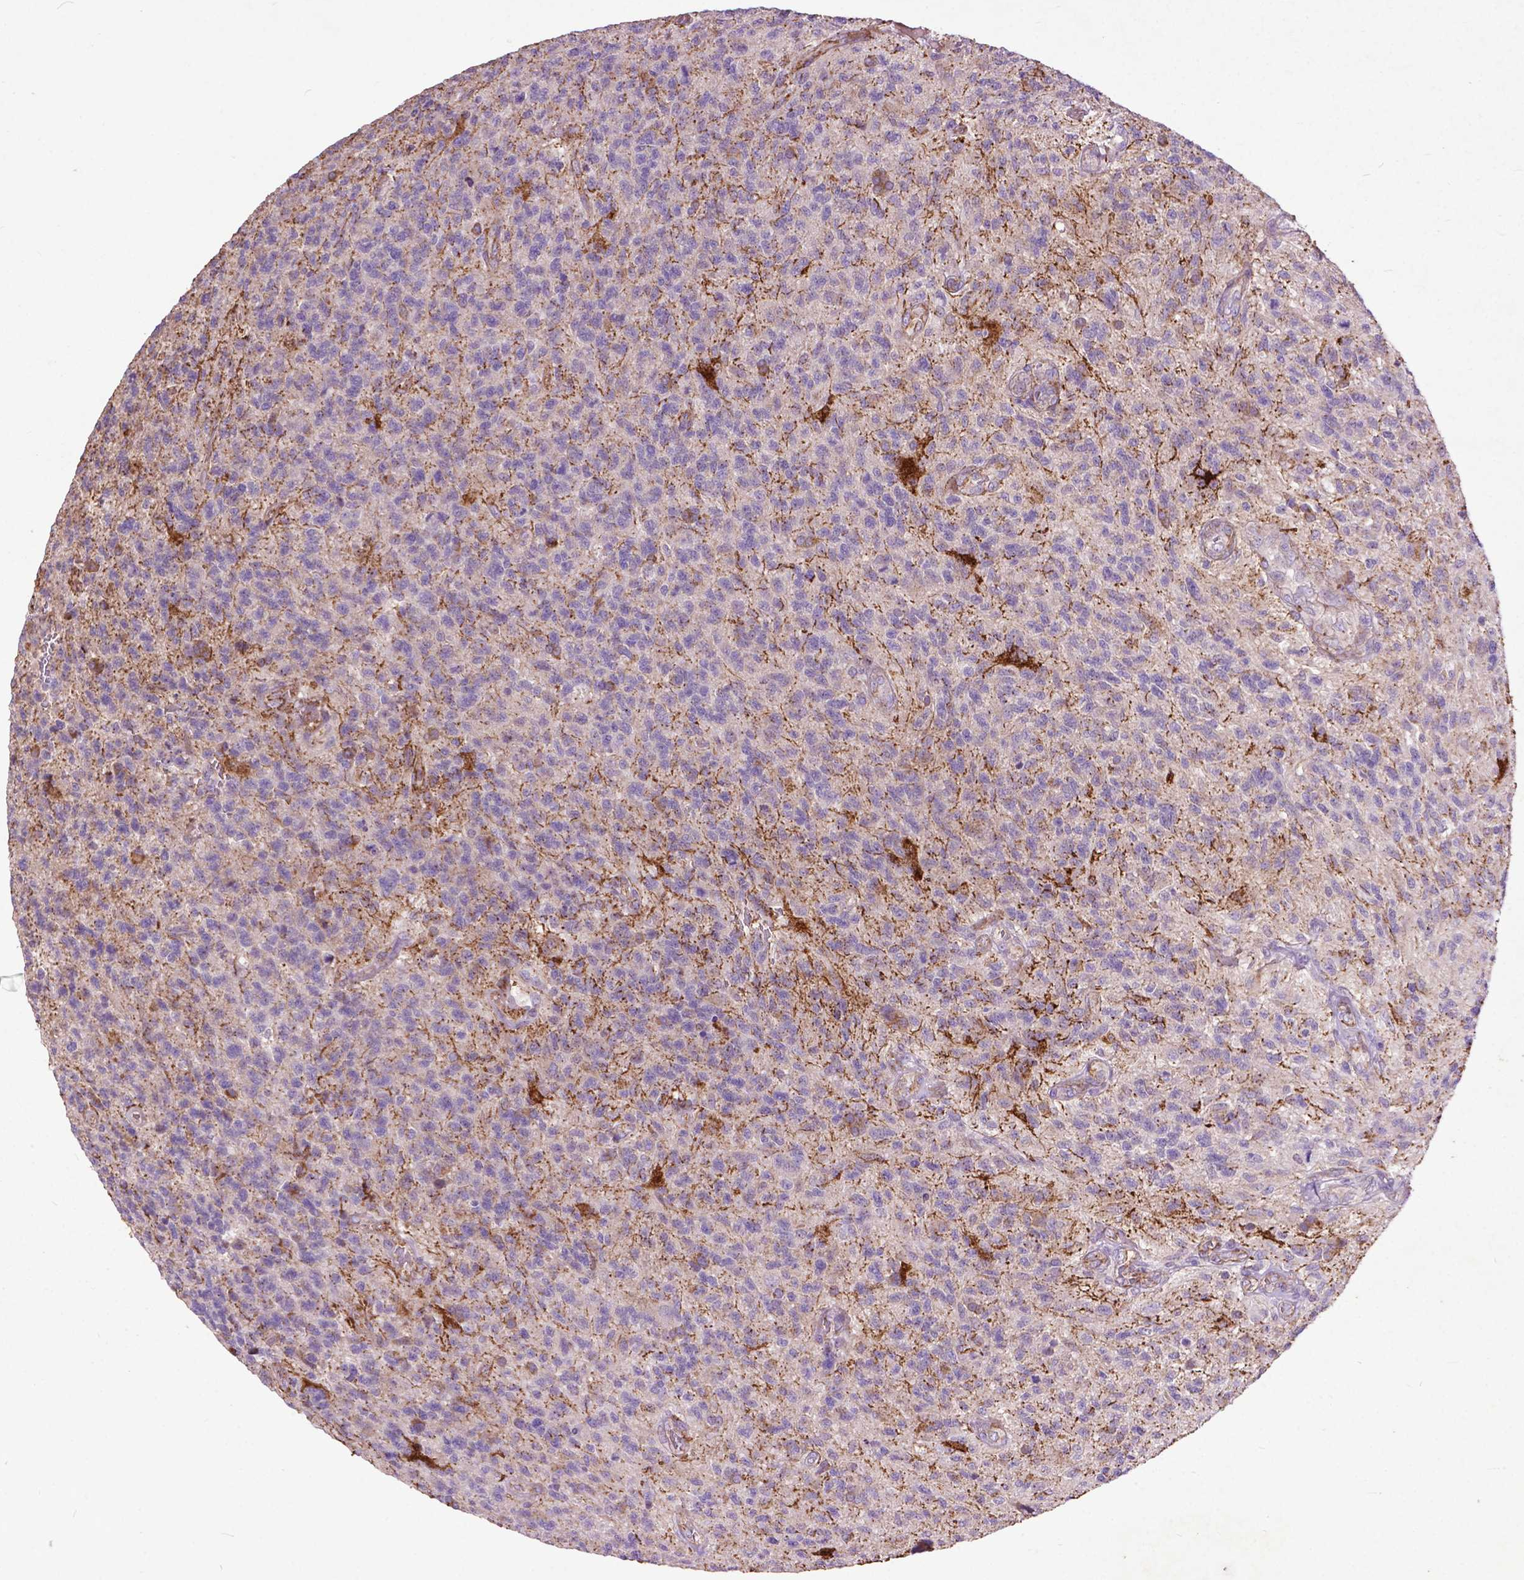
{"staining": {"intensity": "negative", "quantity": "none", "location": "none"}, "tissue": "glioma", "cell_type": "Tumor cells", "image_type": "cancer", "snomed": [{"axis": "morphology", "description": "Glioma, malignant, High grade"}, {"axis": "topography", "description": "Brain"}], "caption": "Immunohistochemistry (IHC) image of human malignant glioma (high-grade) stained for a protein (brown), which reveals no staining in tumor cells.", "gene": "THEGL", "patient": {"sex": "male", "age": 56}}